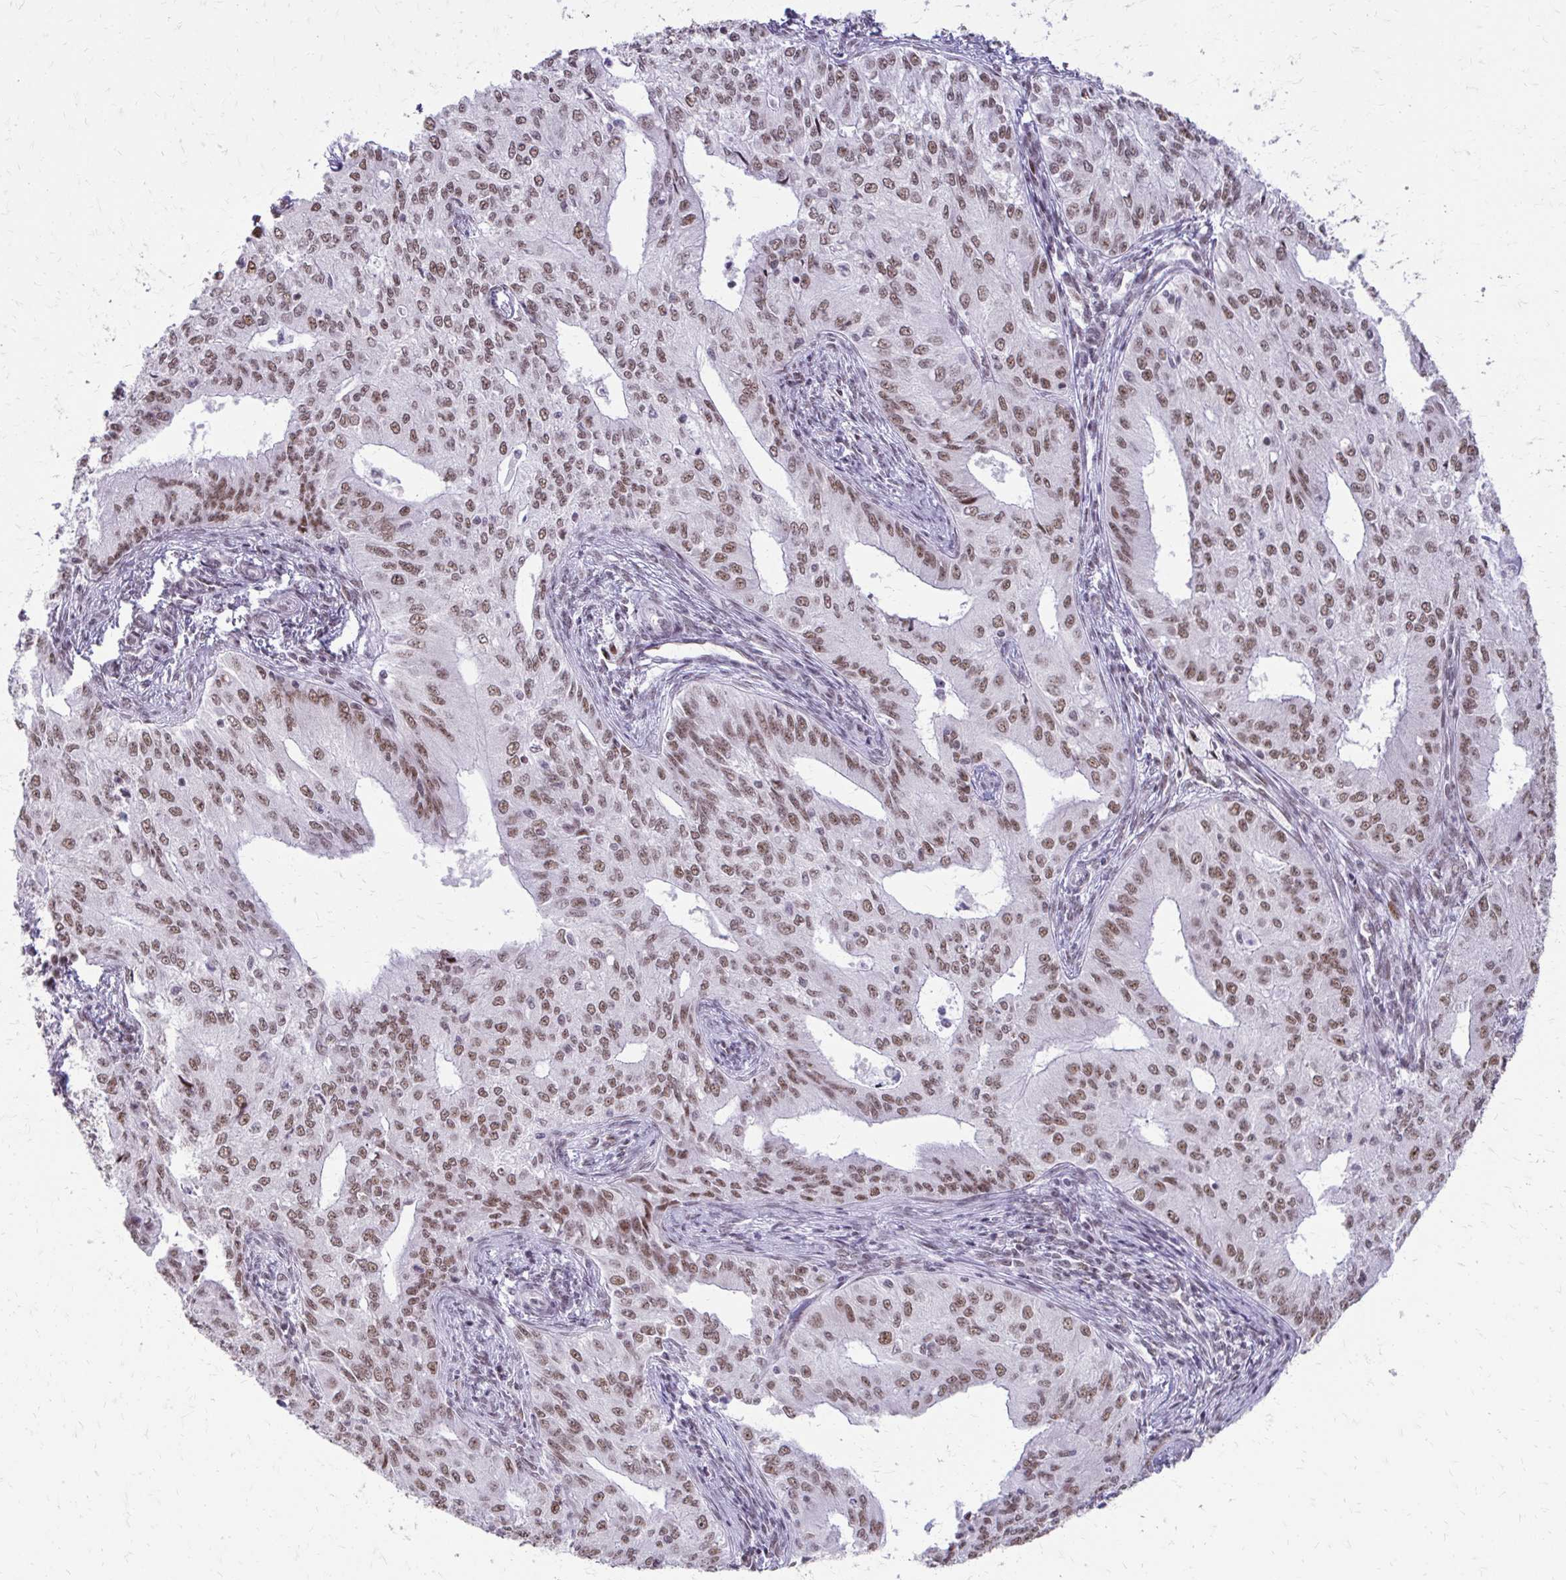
{"staining": {"intensity": "moderate", "quantity": ">75%", "location": "nuclear"}, "tissue": "endometrial cancer", "cell_type": "Tumor cells", "image_type": "cancer", "snomed": [{"axis": "morphology", "description": "Adenocarcinoma, NOS"}, {"axis": "topography", "description": "Endometrium"}], "caption": "A high-resolution histopathology image shows immunohistochemistry (IHC) staining of endometrial adenocarcinoma, which demonstrates moderate nuclear expression in approximately >75% of tumor cells. (Stains: DAB (3,3'-diaminobenzidine) in brown, nuclei in blue, Microscopy: brightfield microscopy at high magnification).", "gene": "SS18", "patient": {"sex": "female", "age": 50}}